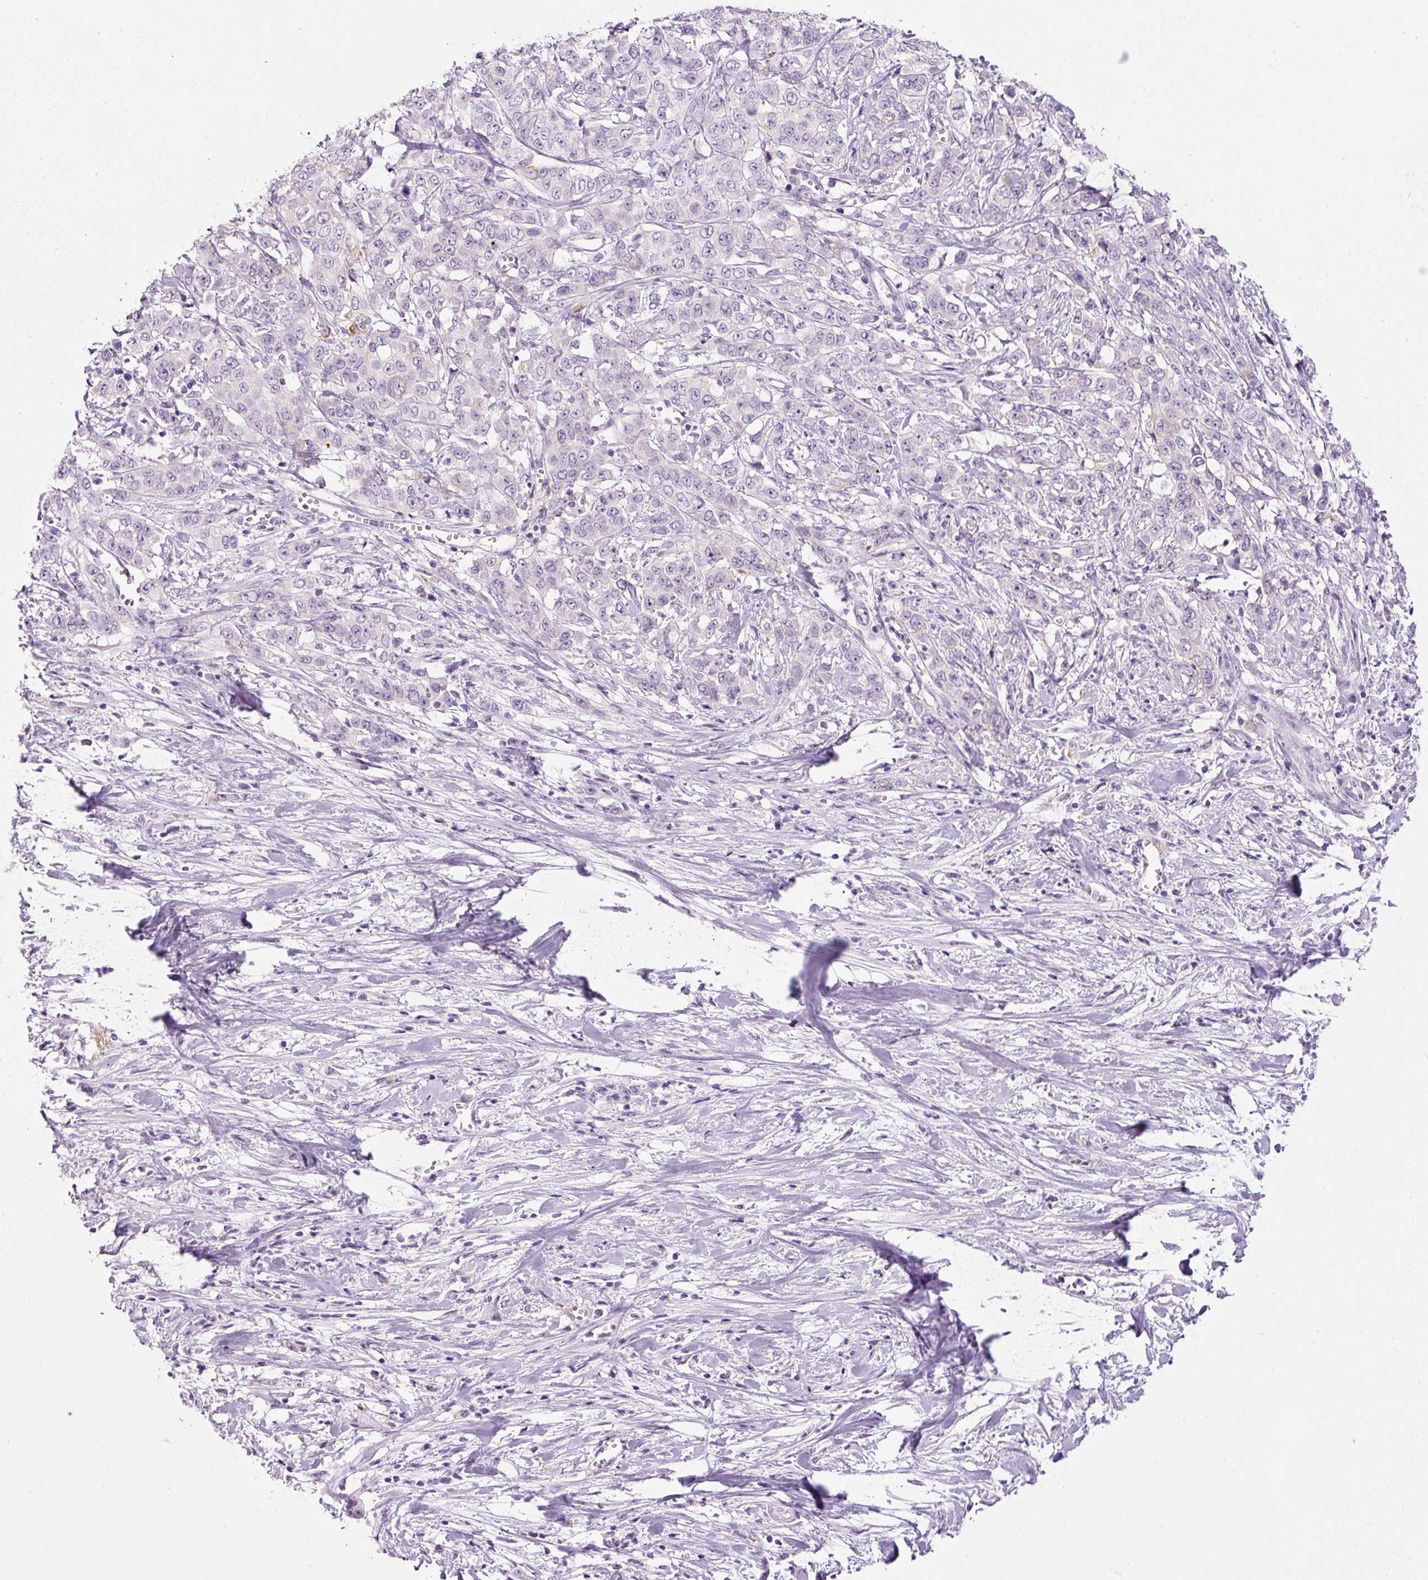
{"staining": {"intensity": "negative", "quantity": "none", "location": "none"}, "tissue": "stomach cancer", "cell_type": "Tumor cells", "image_type": "cancer", "snomed": [{"axis": "morphology", "description": "Adenocarcinoma, NOS"}, {"axis": "topography", "description": "Stomach, upper"}], "caption": "High magnification brightfield microscopy of stomach adenocarcinoma stained with DAB (3,3'-diaminobenzidine) (brown) and counterstained with hematoxylin (blue): tumor cells show no significant staining.", "gene": "SRC", "patient": {"sex": "male", "age": 62}}